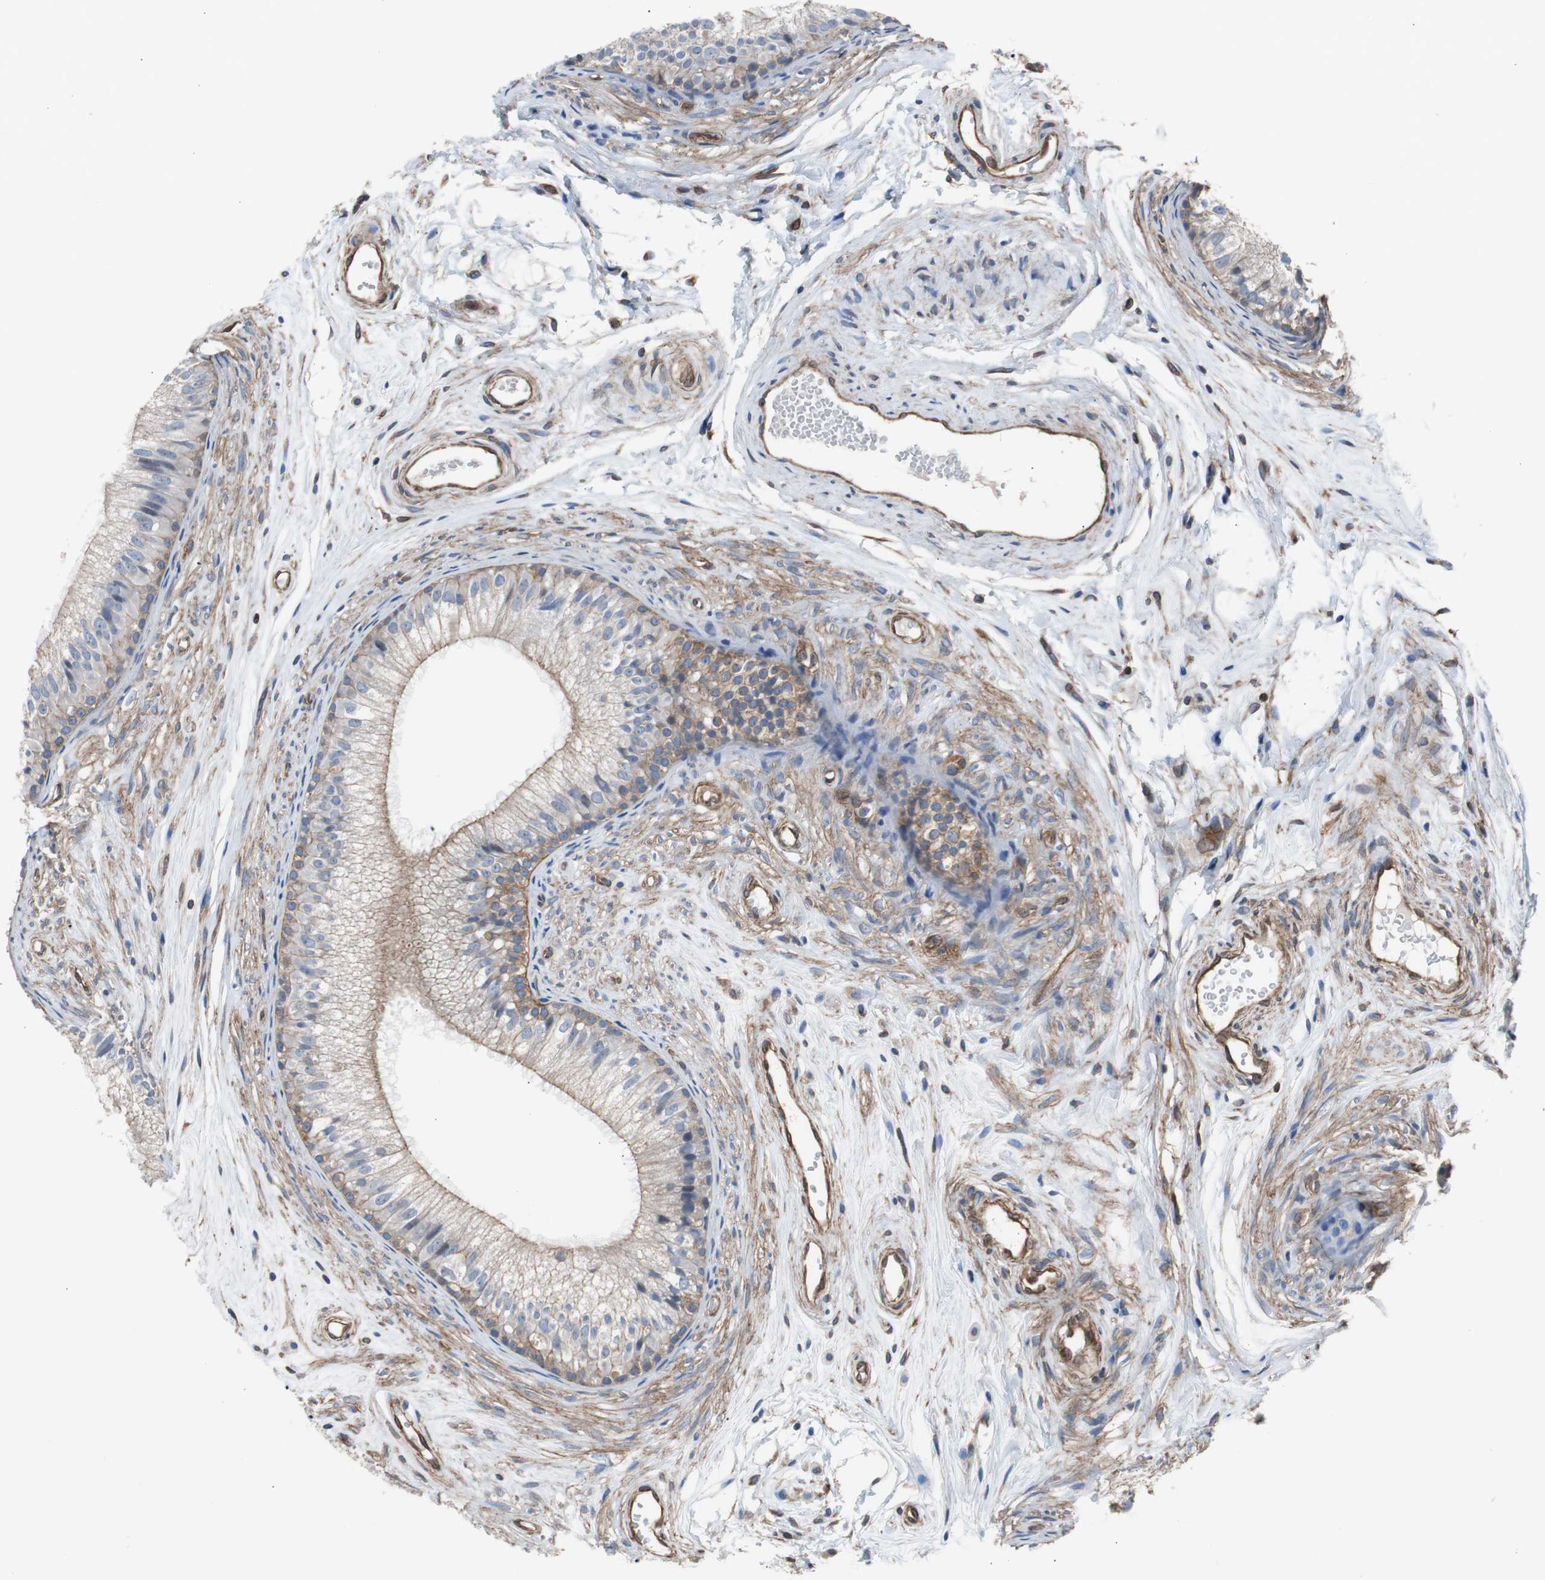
{"staining": {"intensity": "moderate", "quantity": ">75%", "location": "cytoplasmic/membranous"}, "tissue": "epididymis", "cell_type": "Glandular cells", "image_type": "normal", "snomed": [{"axis": "morphology", "description": "Normal tissue, NOS"}, {"axis": "topography", "description": "Epididymis"}], "caption": "An image of human epididymis stained for a protein exhibits moderate cytoplasmic/membranous brown staining in glandular cells. (IHC, brightfield microscopy, high magnification).", "gene": "KIF3B", "patient": {"sex": "male", "age": 56}}